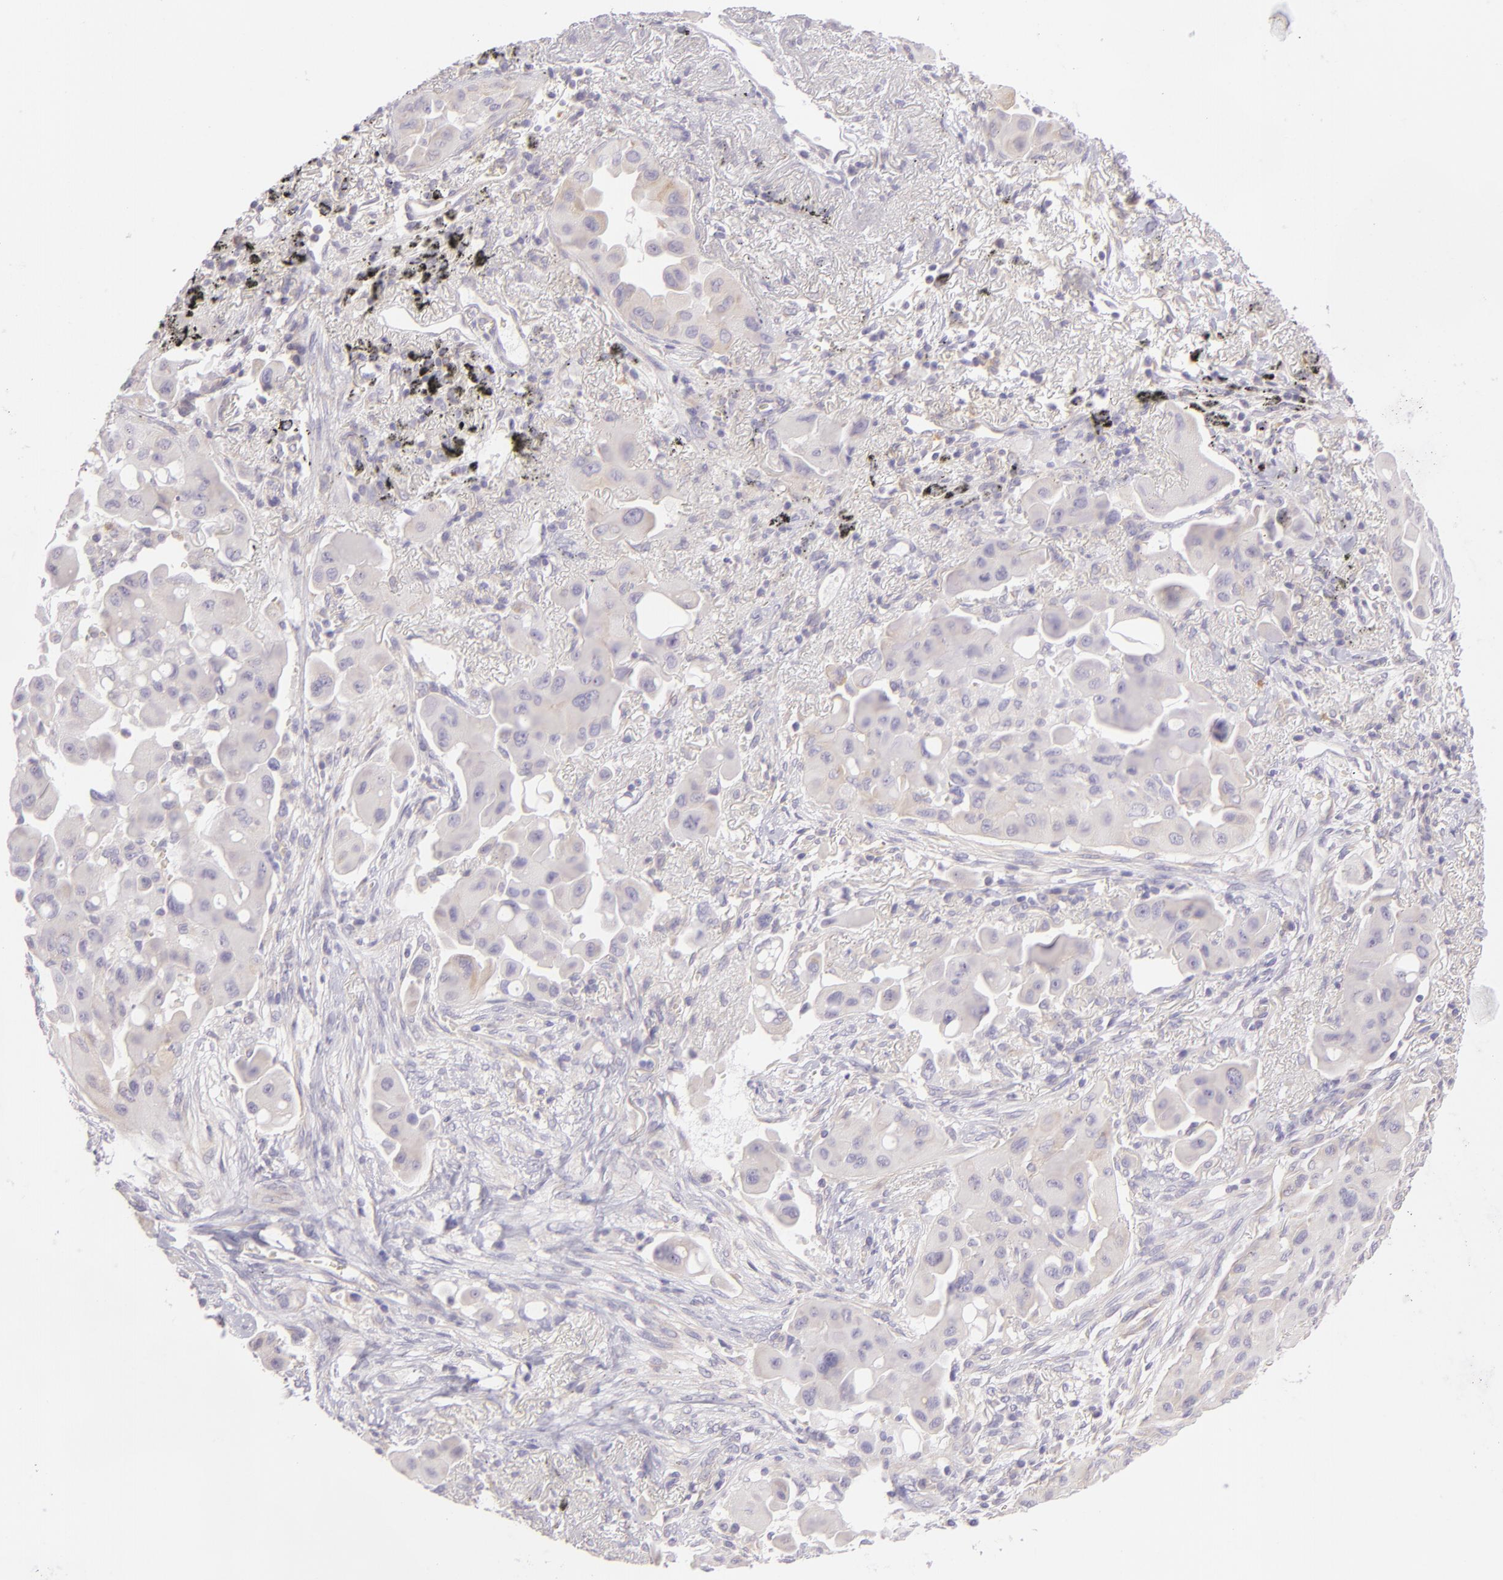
{"staining": {"intensity": "negative", "quantity": "none", "location": "none"}, "tissue": "lung cancer", "cell_type": "Tumor cells", "image_type": "cancer", "snomed": [{"axis": "morphology", "description": "Adenocarcinoma, NOS"}, {"axis": "topography", "description": "Lung"}], "caption": "This histopathology image is of lung adenocarcinoma stained with IHC to label a protein in brown with the nuclei are counter-stained blue. There is no staining in tumor cells. (Immunohistochemistry (ihc), brightfield microscopy, high magnification).", "gene": "ZC3H7B", "patient": {"sex": "male", "age": 68}}